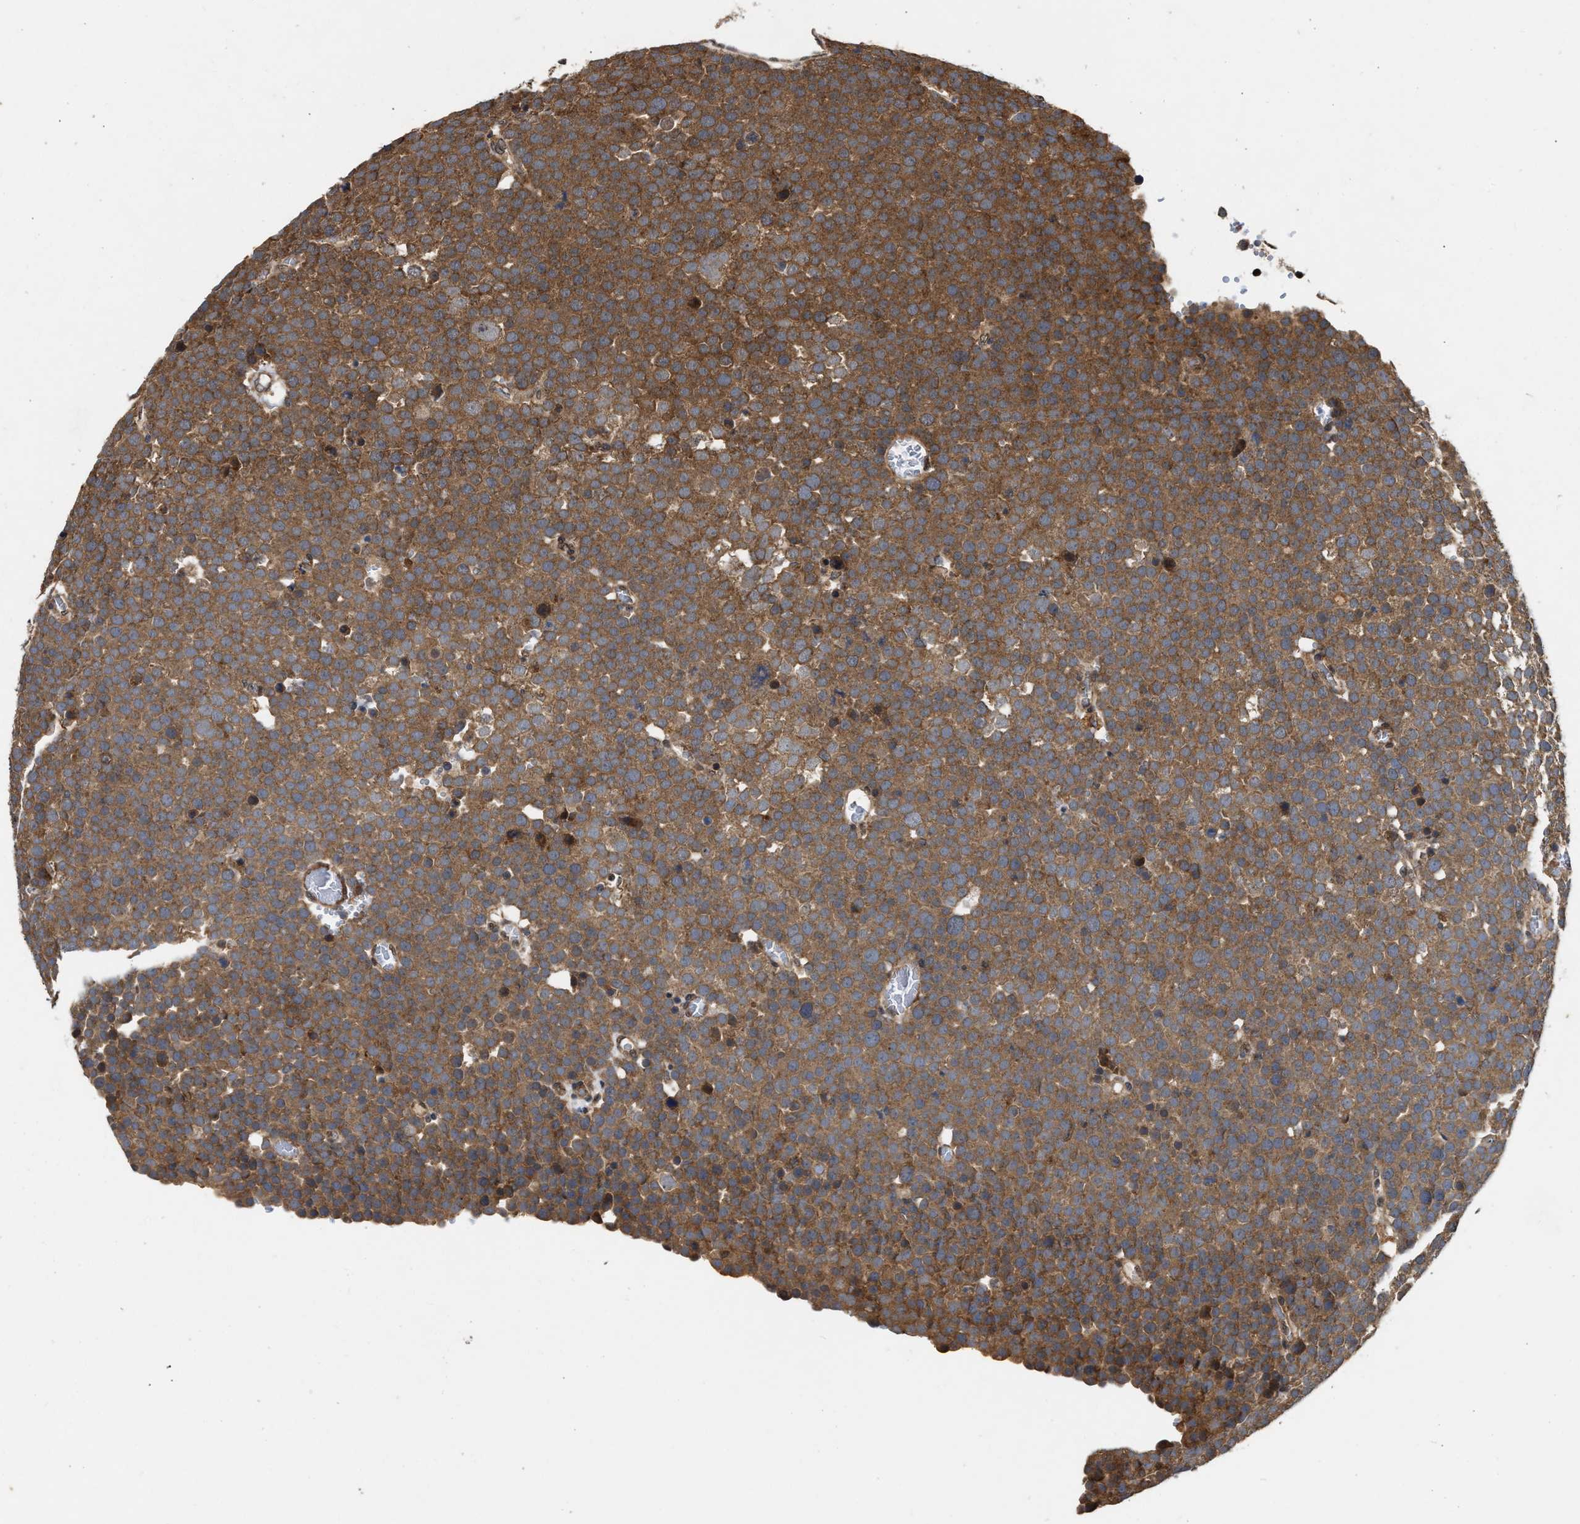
{"staining": {"intensity": "moderate", "quantity": ">75%", "location": "cytoplasmic/membranous"}, "tissue": "testis cancer", "cell_type": "Tumor cells", "image_type": "cancer", "snomed": [{"axis": "morphology", "description": "Seminoma, NOS"}, {"axis": "topography", "description": "Testis"}], "caption": "The photomicrograph displays staining of testis cancer, revealing moderate cytoplasmic/membranous protein staining (brown color) within tumor cells. The staining is performed using DAB (3,3'-diaminobenzidine) brown chromogen to label protein expression. The nuclei are counter-stained blue using hematoxylin.", "gene": "CFLAR", "patient": {"sex": "male", "age": 71}}